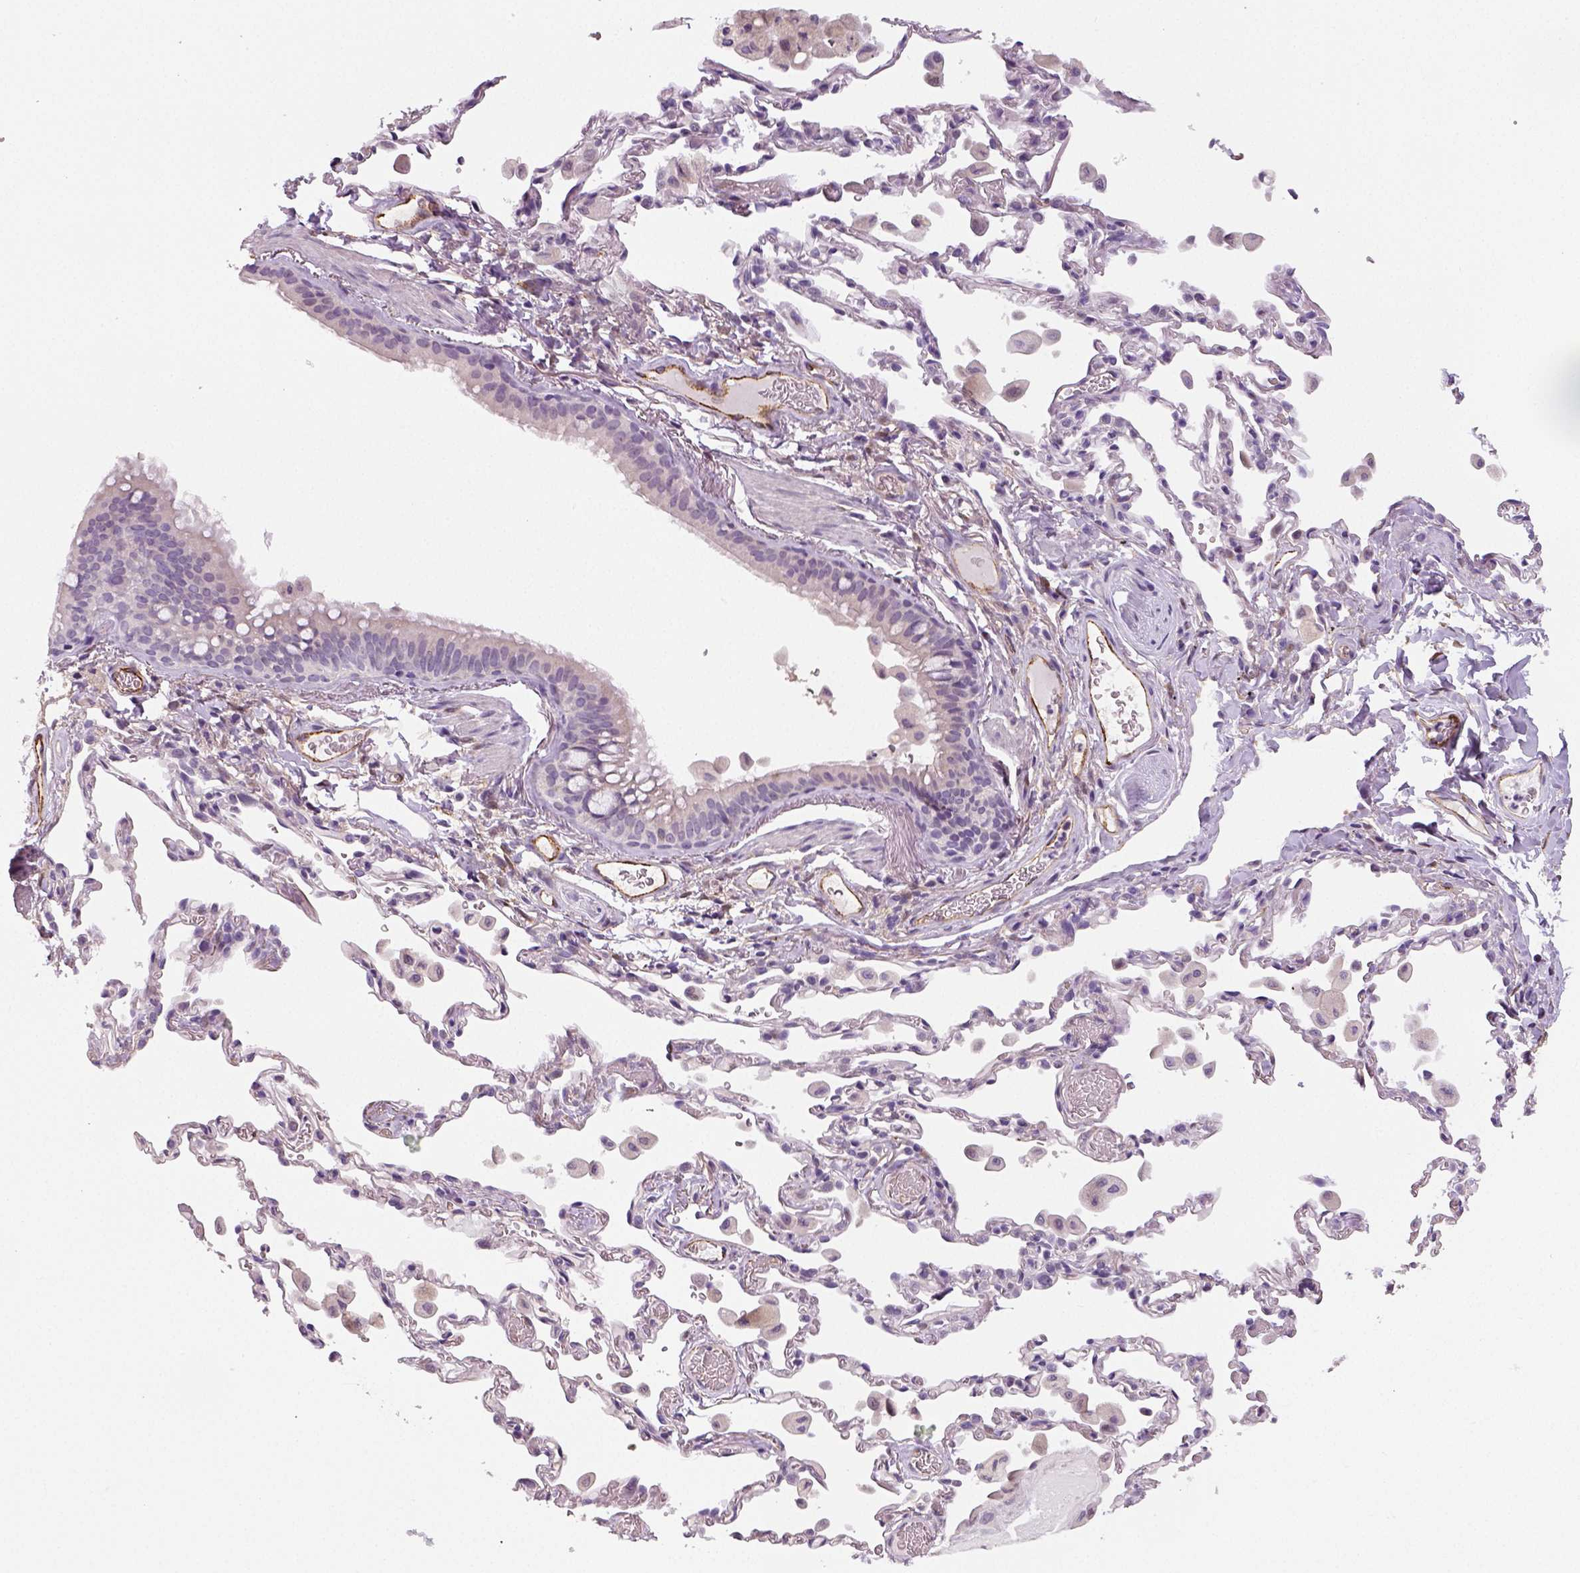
{"staining": {"intensity": "negative", "quantity": "none", "location": "none"}, "tissue": "bronchus", "cell_type": "Respiratory epithelial cells", "image_type": "normal", "snomed": [{"axis": "morphology", "description": "Normal tissue, NOS"}, {"axis": "topography", "description": "Bronchus"}, {"axis": "topography", "description": "Lung"}], "caption": "Respiratory epithelial cells are negative for brown protein staining in benign bronchus. Brightfield microscopy of IHC stained with DAB (3,3'-diaminobenzidine) (brown) and hematoxylin (blue), captured at high magnification.", "gene": "ENSG00000250349", "patient": {"sex": "male", "age": 54}}